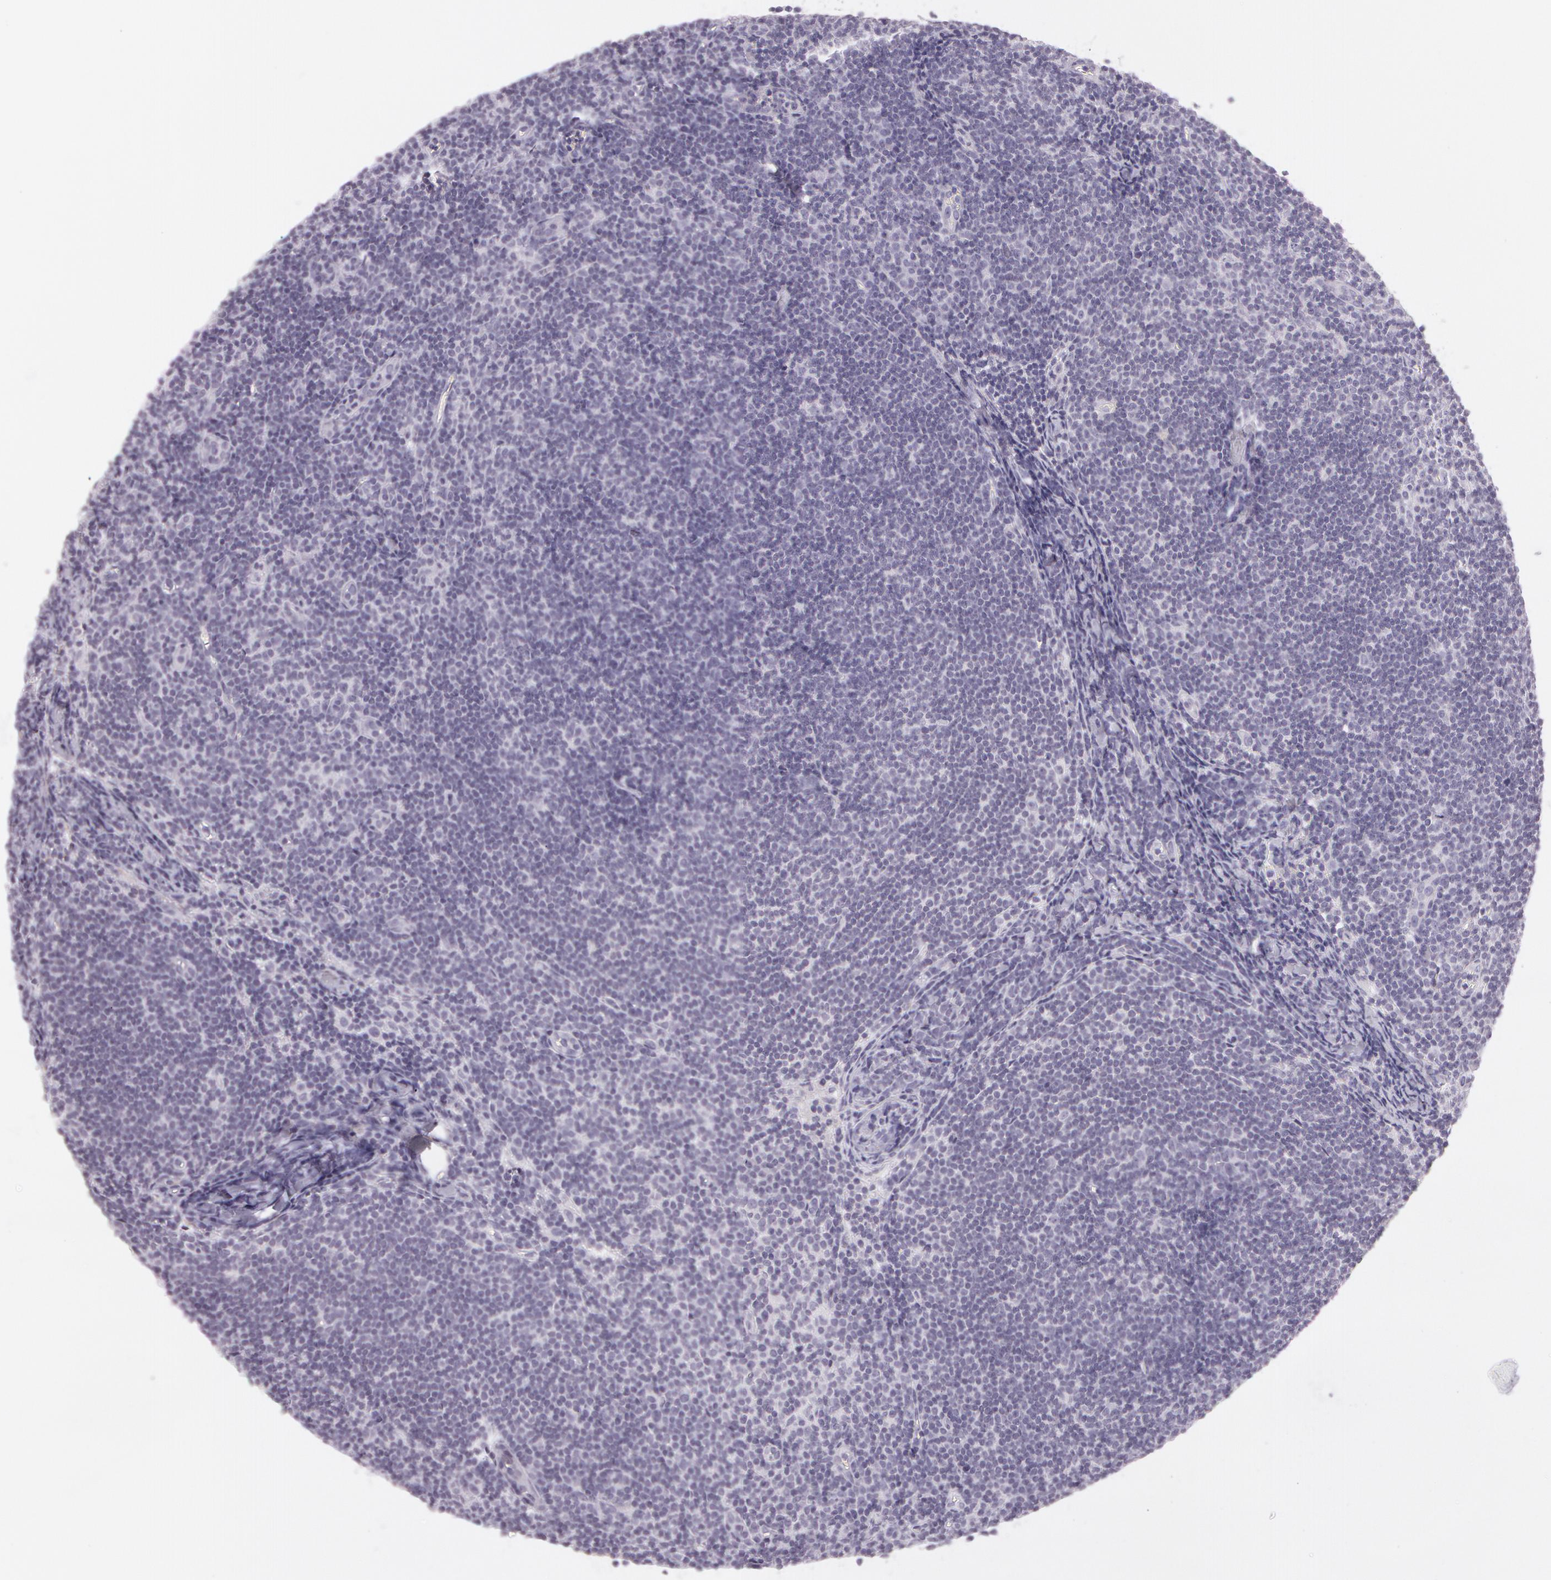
{"staining": {"intensity": "negative", "quantity": "none", "location": "none"}, "tissue": "lymphoma", "cell_type": "Tumor cells", "image_type": "cancer", "snomed": [{"axis": "morphology", "description": "Malignant lymphoma, non-Hodgkin's type, Low grade"}, {"axis": "topography", "description": "Lymph node"}], "caption": "DAB (3,3'-diaminobenzidine) immunohistochemical staining of lymphoma displays no significant positivity in tumor cells.", "gene": "OTC", "patient": {"sex": "male", "age": 49}}